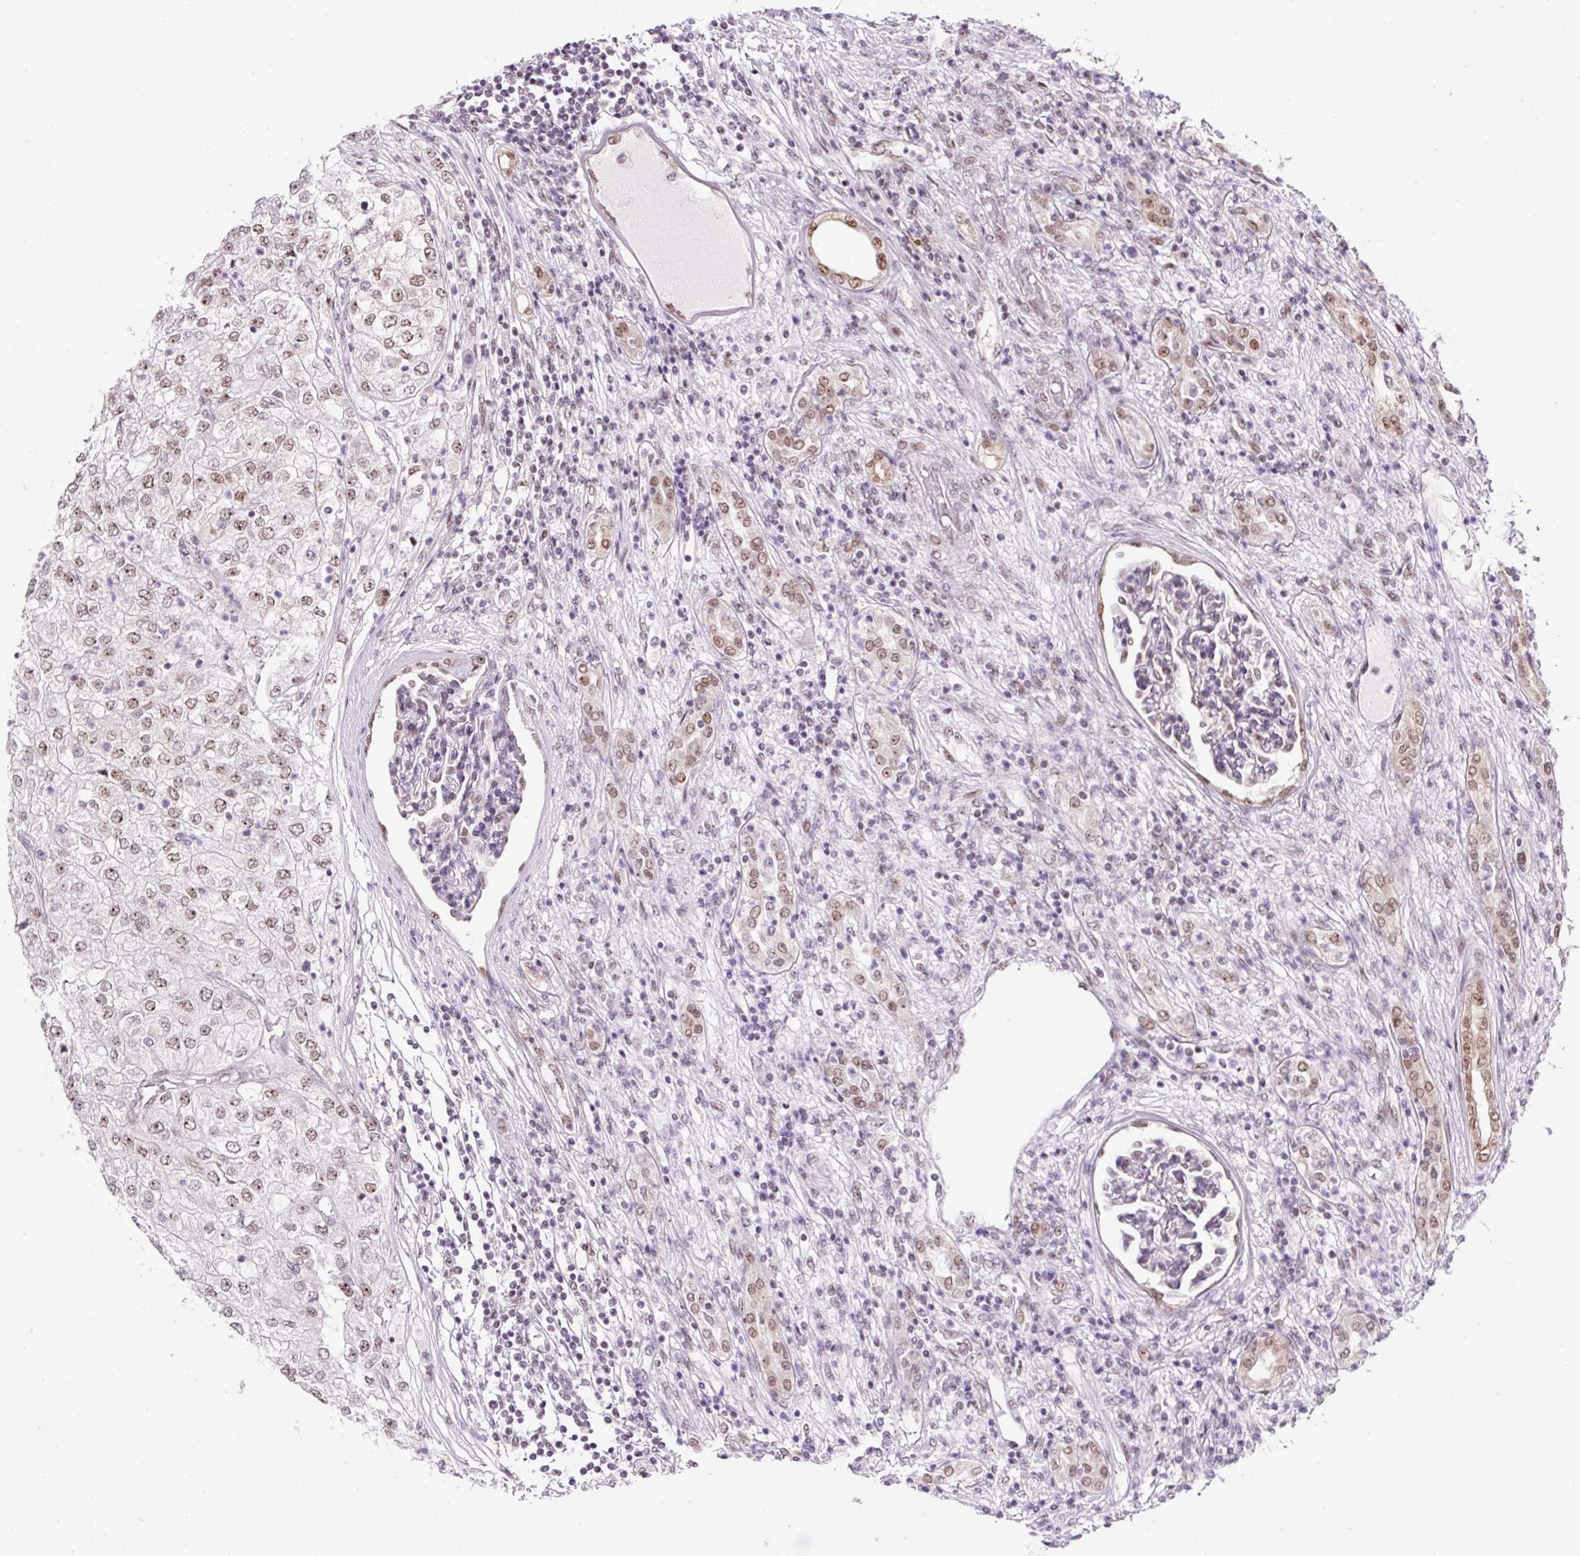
{"staining": {"intensity": "weak", "quantity": ">75%", "location": "nuclear"}, "tissue": "renal cancer", "cell_type": "Tumor cells", "image_type": "cancer", "snomed": [{"axis": "morphology", "description": "Adenocarcinoma, NOS"}, {"axis": "topography", "description": "Kidney"}], "caption": "A photomicrograph showing weak nuclear staining in about >75% of tumor cells in renal cancer (adenocarcinoma), as visualized by brown immunohistochemical staining.", "gene": "TAF1A", "patient": {"sex": "female", "age": 54}}